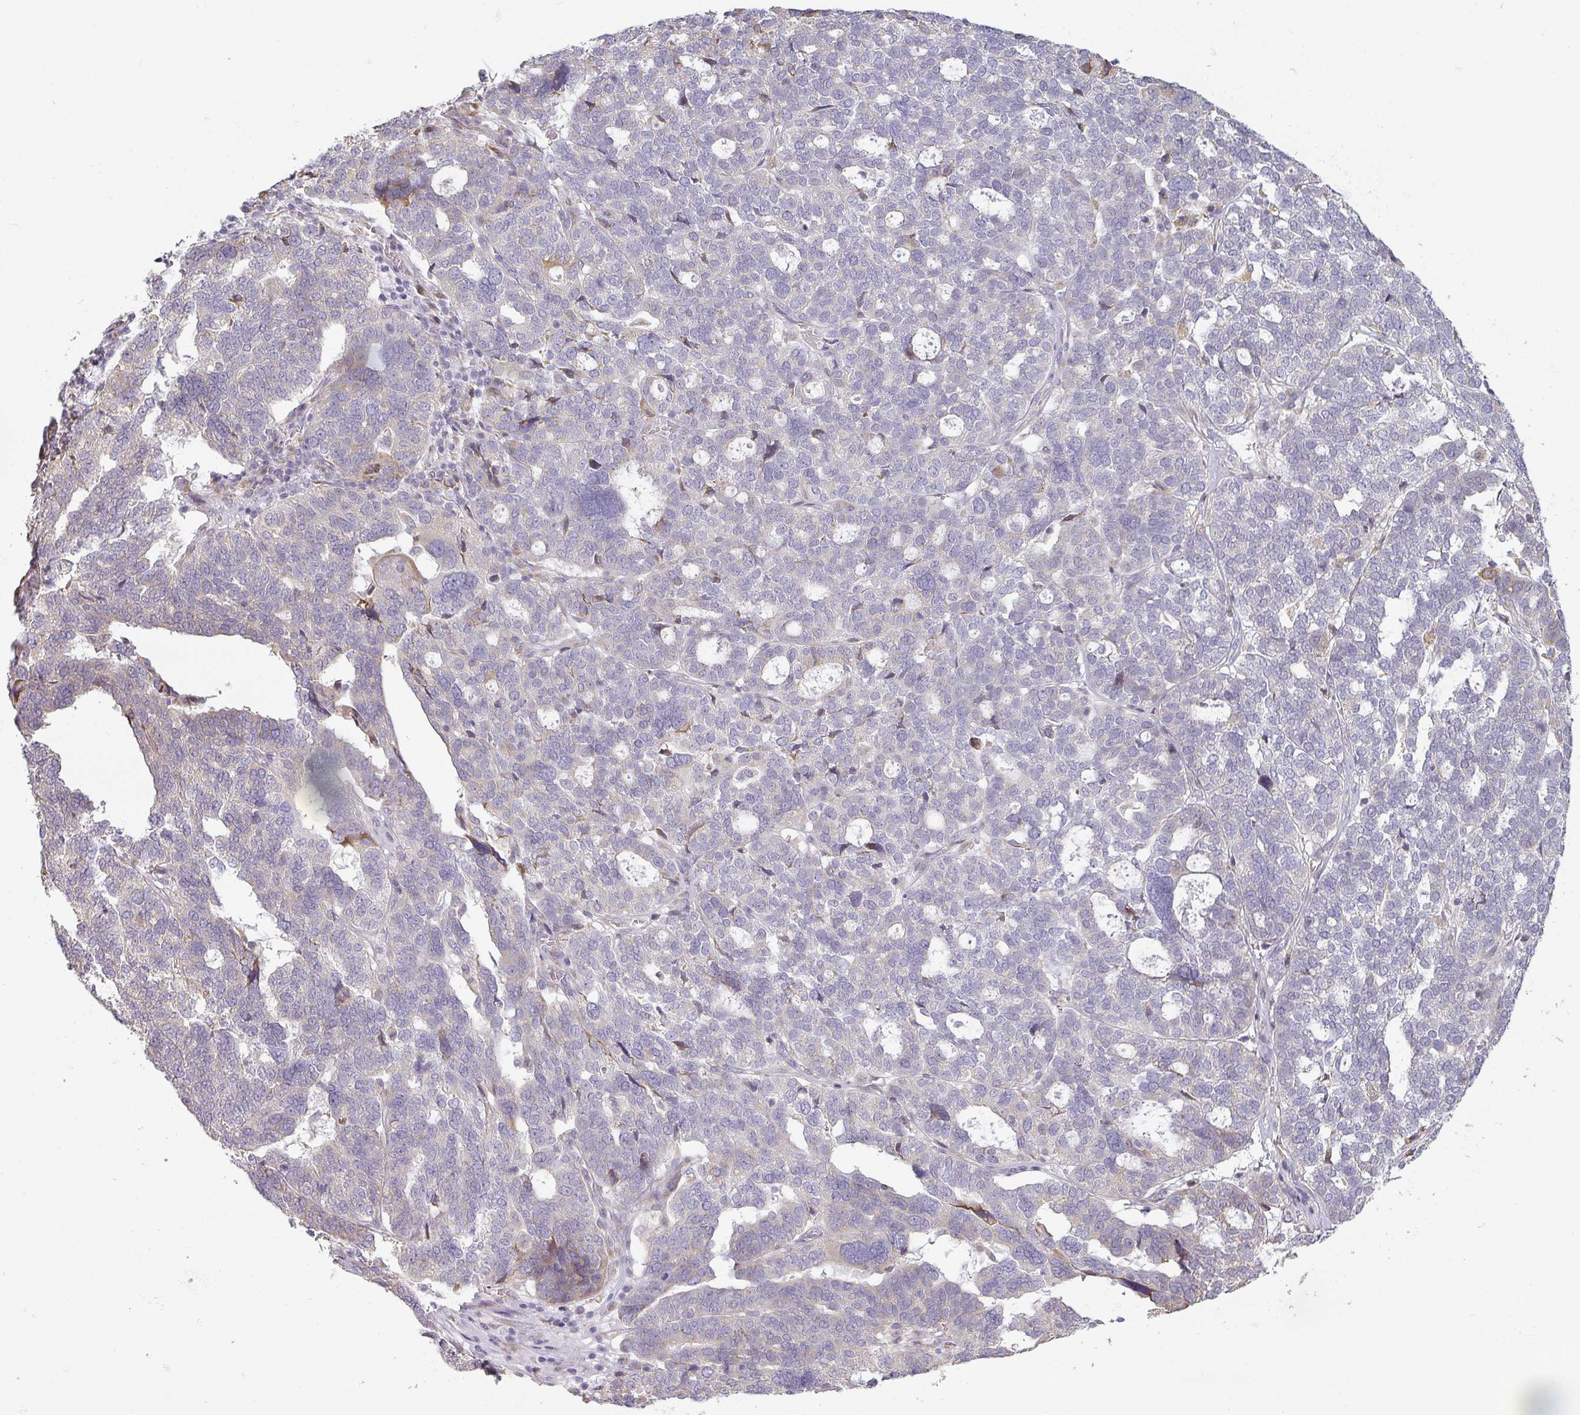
{"staining": {"intensity": "weak", "quantity": "<25%", "location": "cytoplasmic/membranous"}, "tissue": "ovarian cancer", "cell_type": "Tumor cells", "image_type": "cancer", "snomed": [{"axis": "morphology", "description": "Cystadenocarcinoma, serous, NOS"}, {"axis": "topography", "description": "Ovary"}], "caption": "Human ovarian cancer stained for a protein using immunohistochemistry reveals no staining in tumor cells.", "gene": "CCDC144A", "patient": {"sex": "female", "age": 59}}